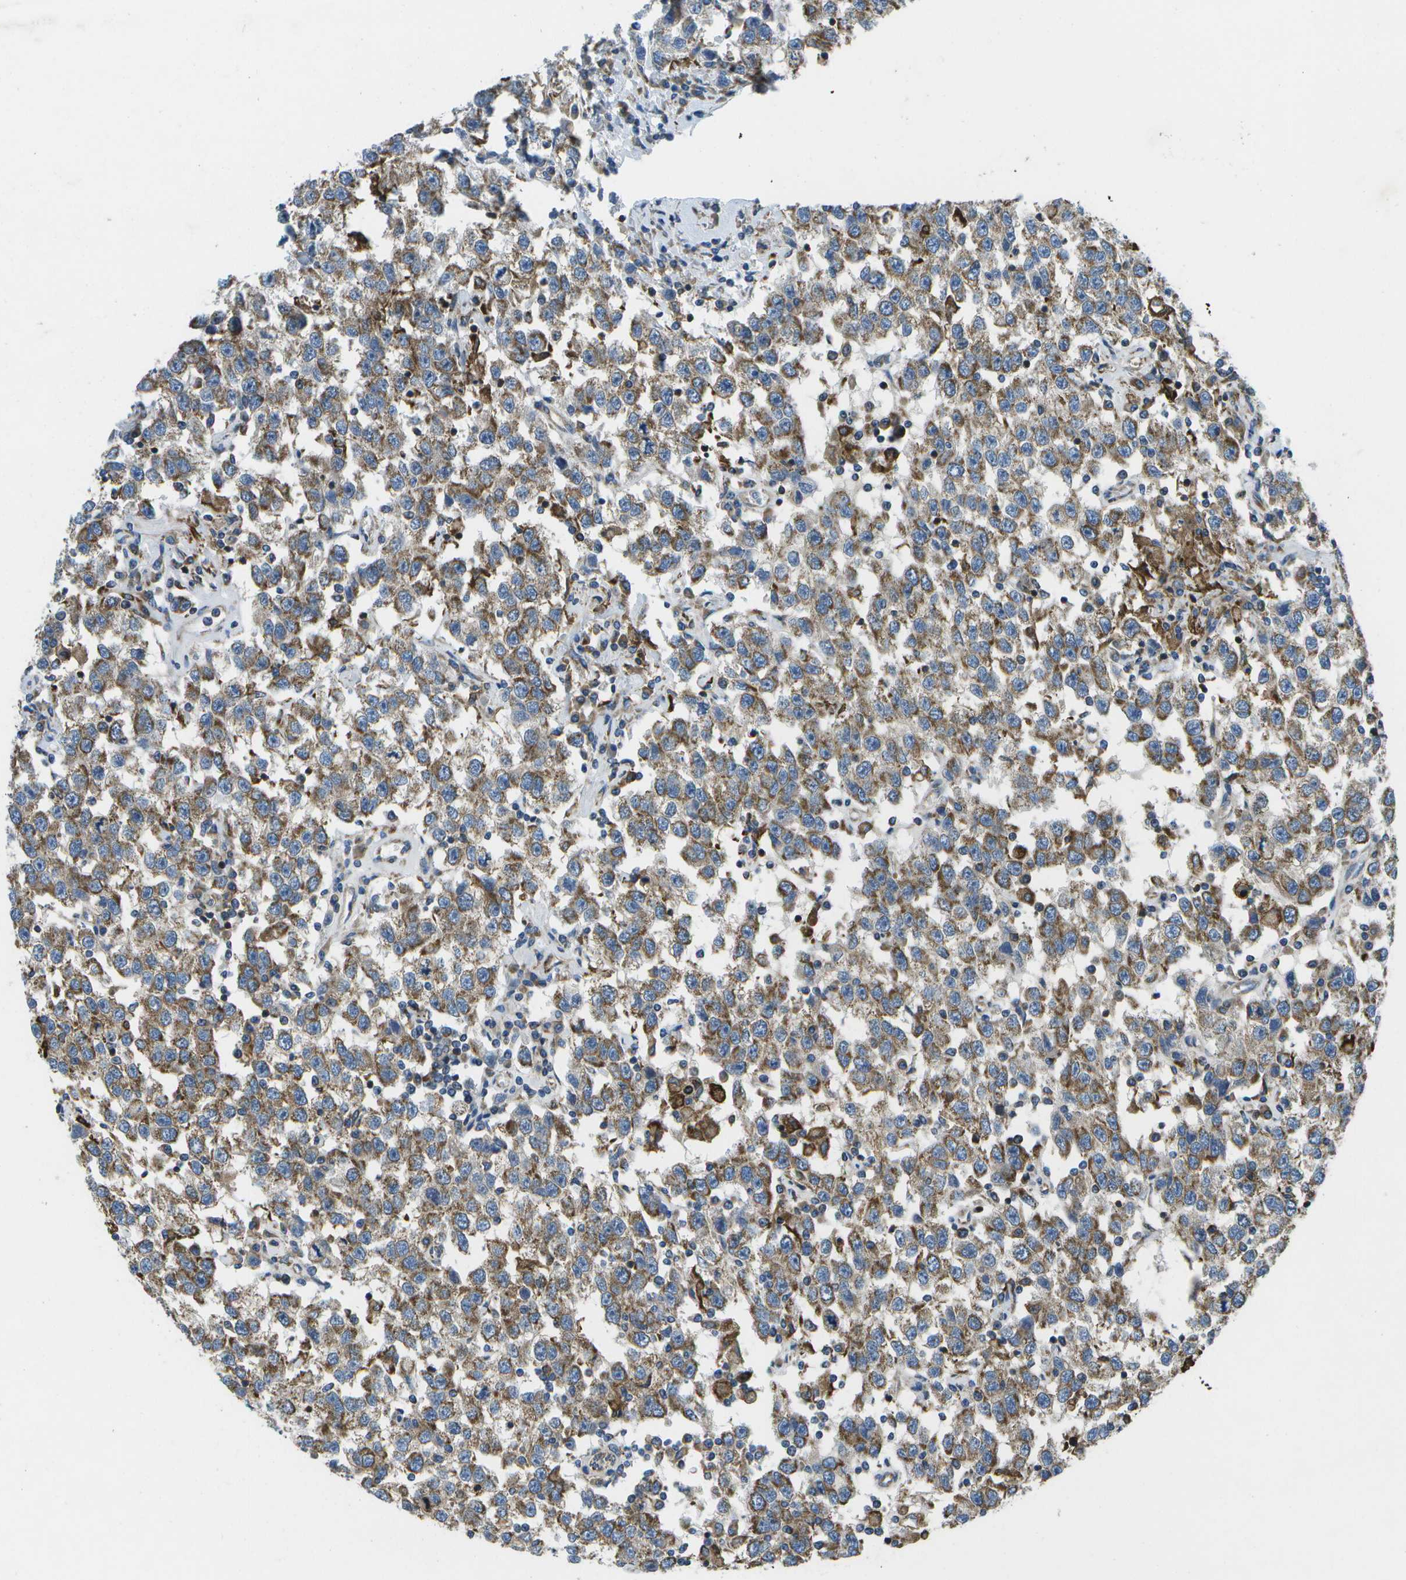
{"staining": {"intensity": "moderate", "quantity": ">75%", "location": "cytoplasmic/membranous"}, "tissue": "testis cancer", "cell_type": "Tumor cells", "image_type": "cancer", "snomed": [{"axis": "morphology", "description": "Seminoma, NOS"}, {"axis": "topography", "description": "Testis"}], "caption": "Immunohistochemical staining of seminoma (testis) exhibits moderate cytoplasmic/membranous protein positivity in about >75% of tumor cells.", "gene": "GDF5", "patient": {"sex": "male", "age": 41}}